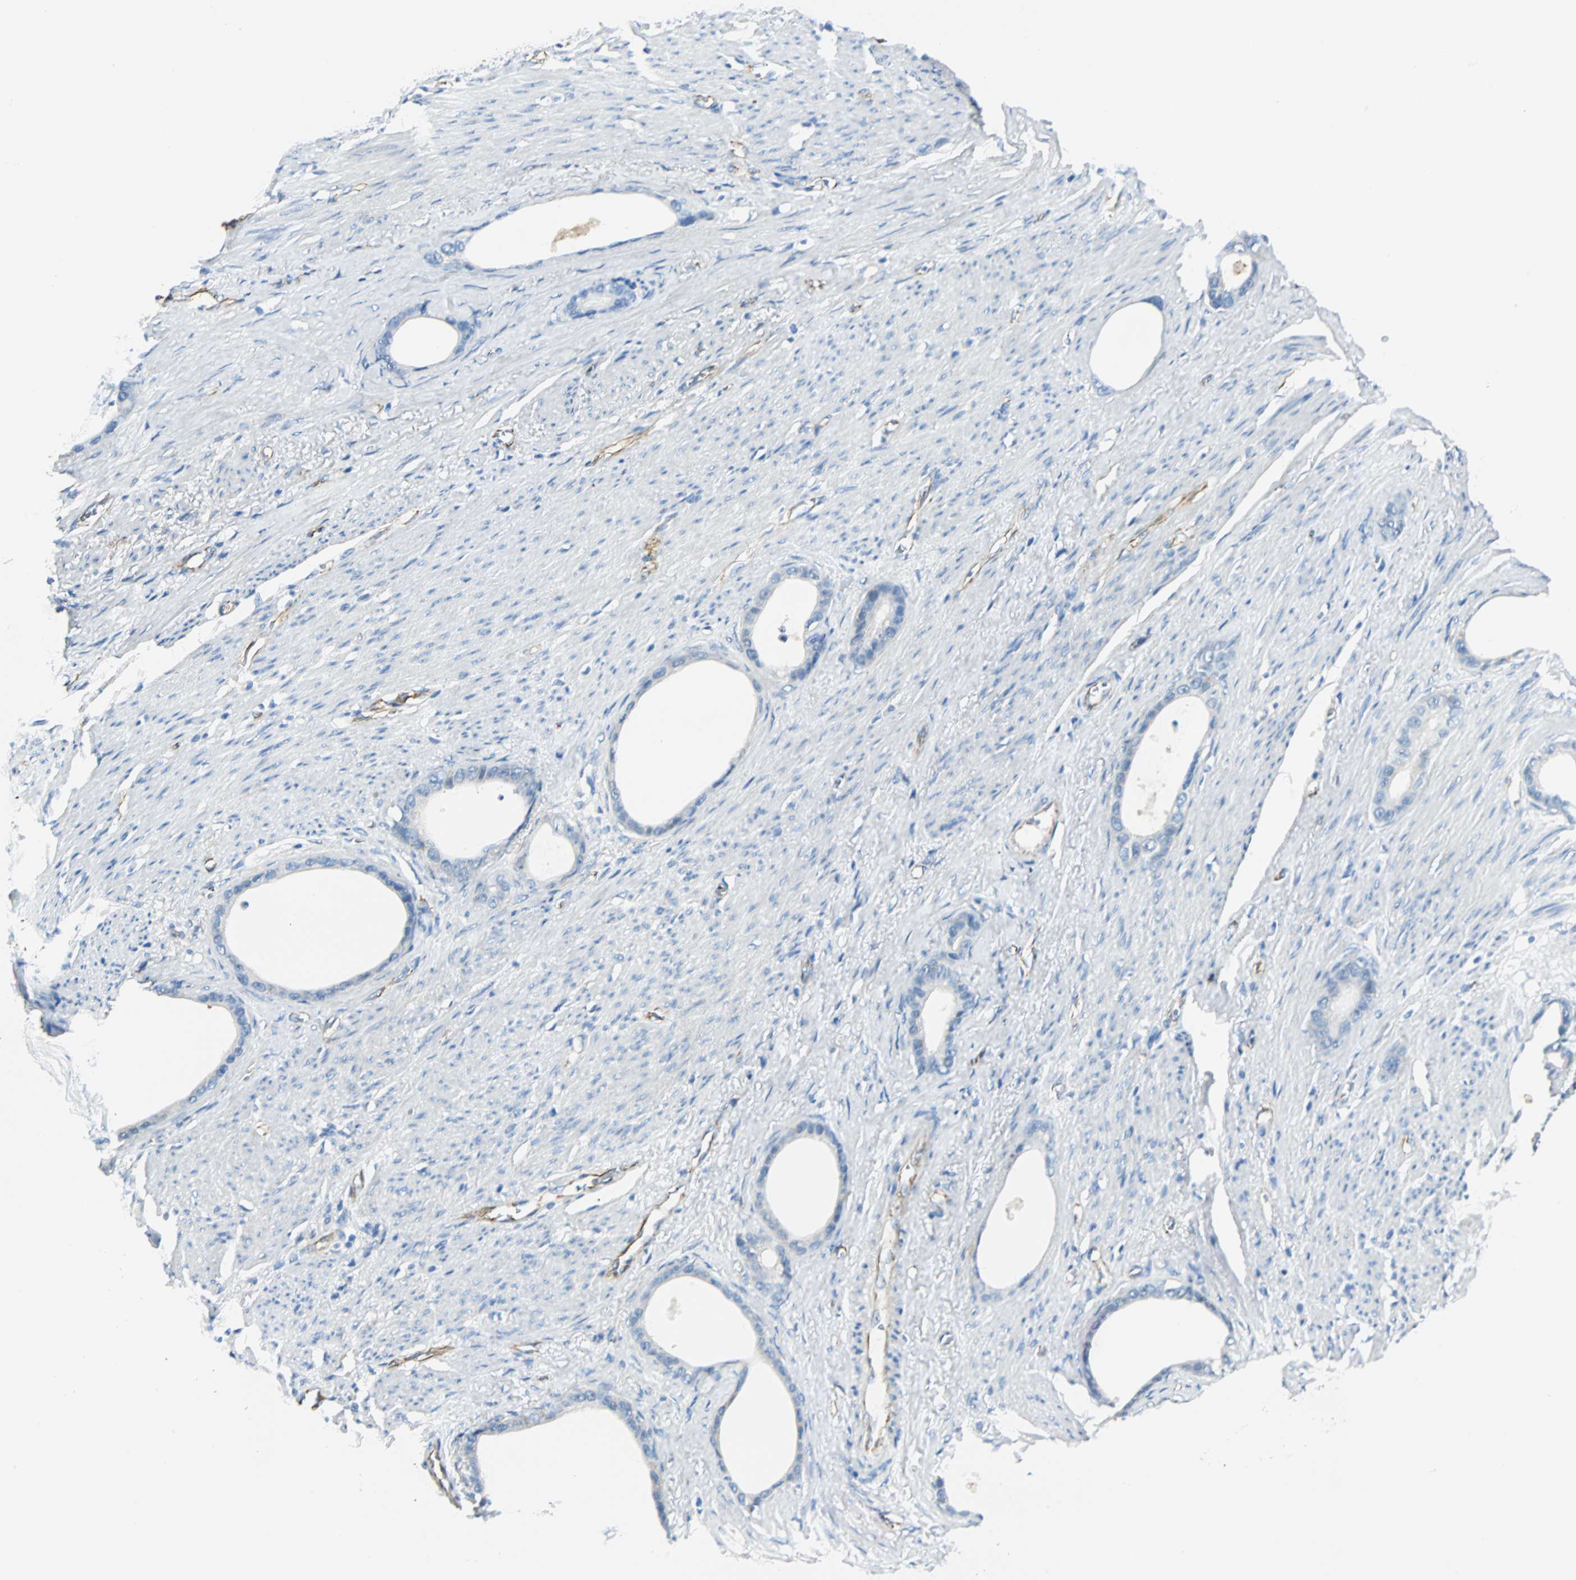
{"staining": {"intensity": "negative", "quantity": "none", "location": "none"}, "tissue": "stomach cancer", "cell_type": "Tumor cells", "image_type": "cancer", "snomed": [{"axis": "morphology", "description": "Adenocarcinoma, NOS"}, {"axis": "topography", "description": "Stomach"}], "caption": "Tumor cells are negative for protein expression in human stomach cancer.", "gene": "VPS9D1", "patient": {"sex": "female", "age": 75}}